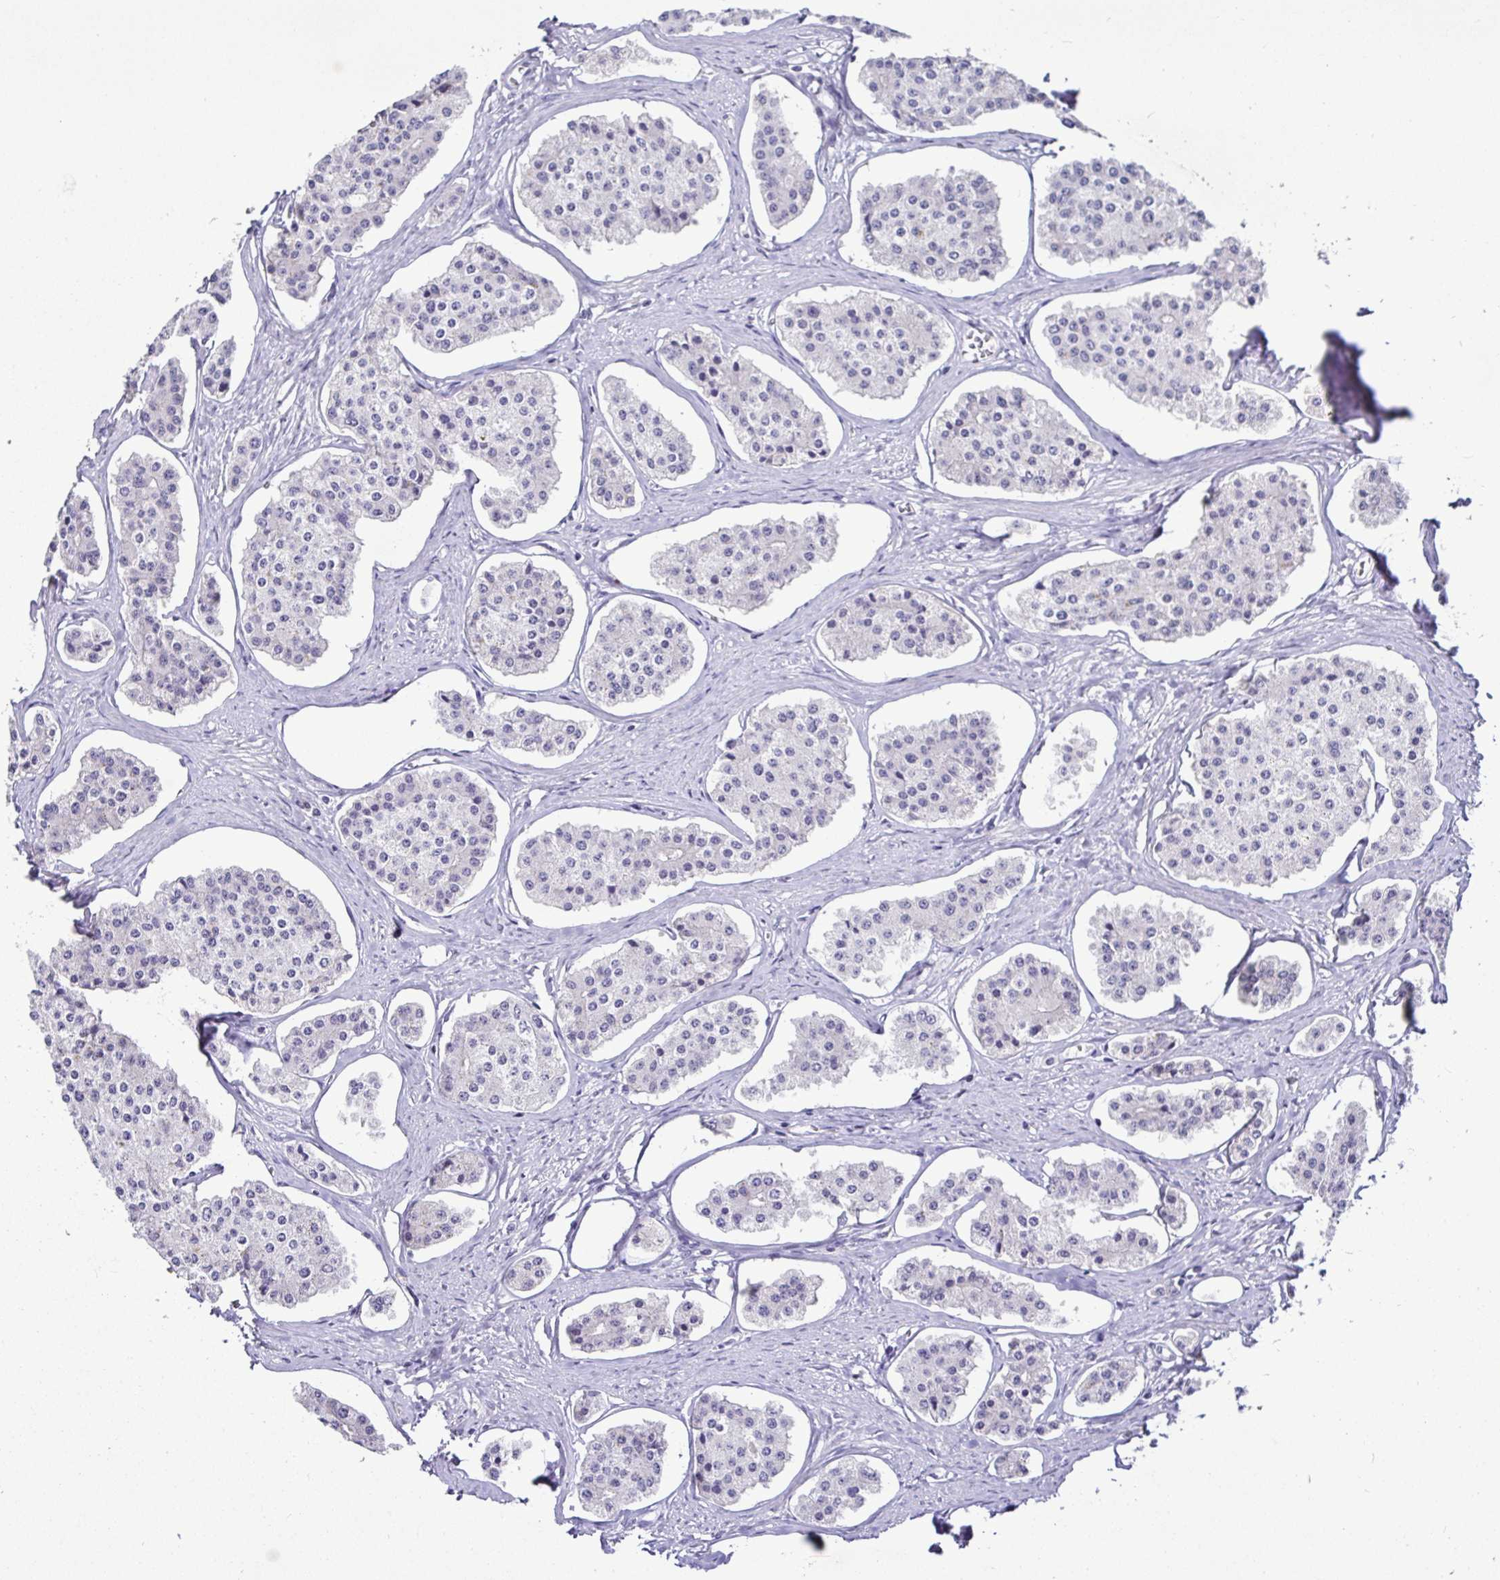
{"staining": {"intensity": "negative", "quantity": "none", "location": "none"}, "tissue": "carcinoid", "cell_type": "Tumor cells", "image_type": "cancer", "snomed": [{"axis": "morphology", "description": "Carcinoid, malignant, NOS"}, {"axis": "topography", "description": "Small intestine"}], "caption": "IHC photomicrograph of neoplastic tissue: human carcinoid (malignant) stained with DAB (3,3'-diaminobenzidine) reveals no significant protein staining in tumor cells. (Immunohistochemistry, brightfield microscopy, high magnification).", "gene": "NUP188", "patient": {"sex": "female", "age": 65}}